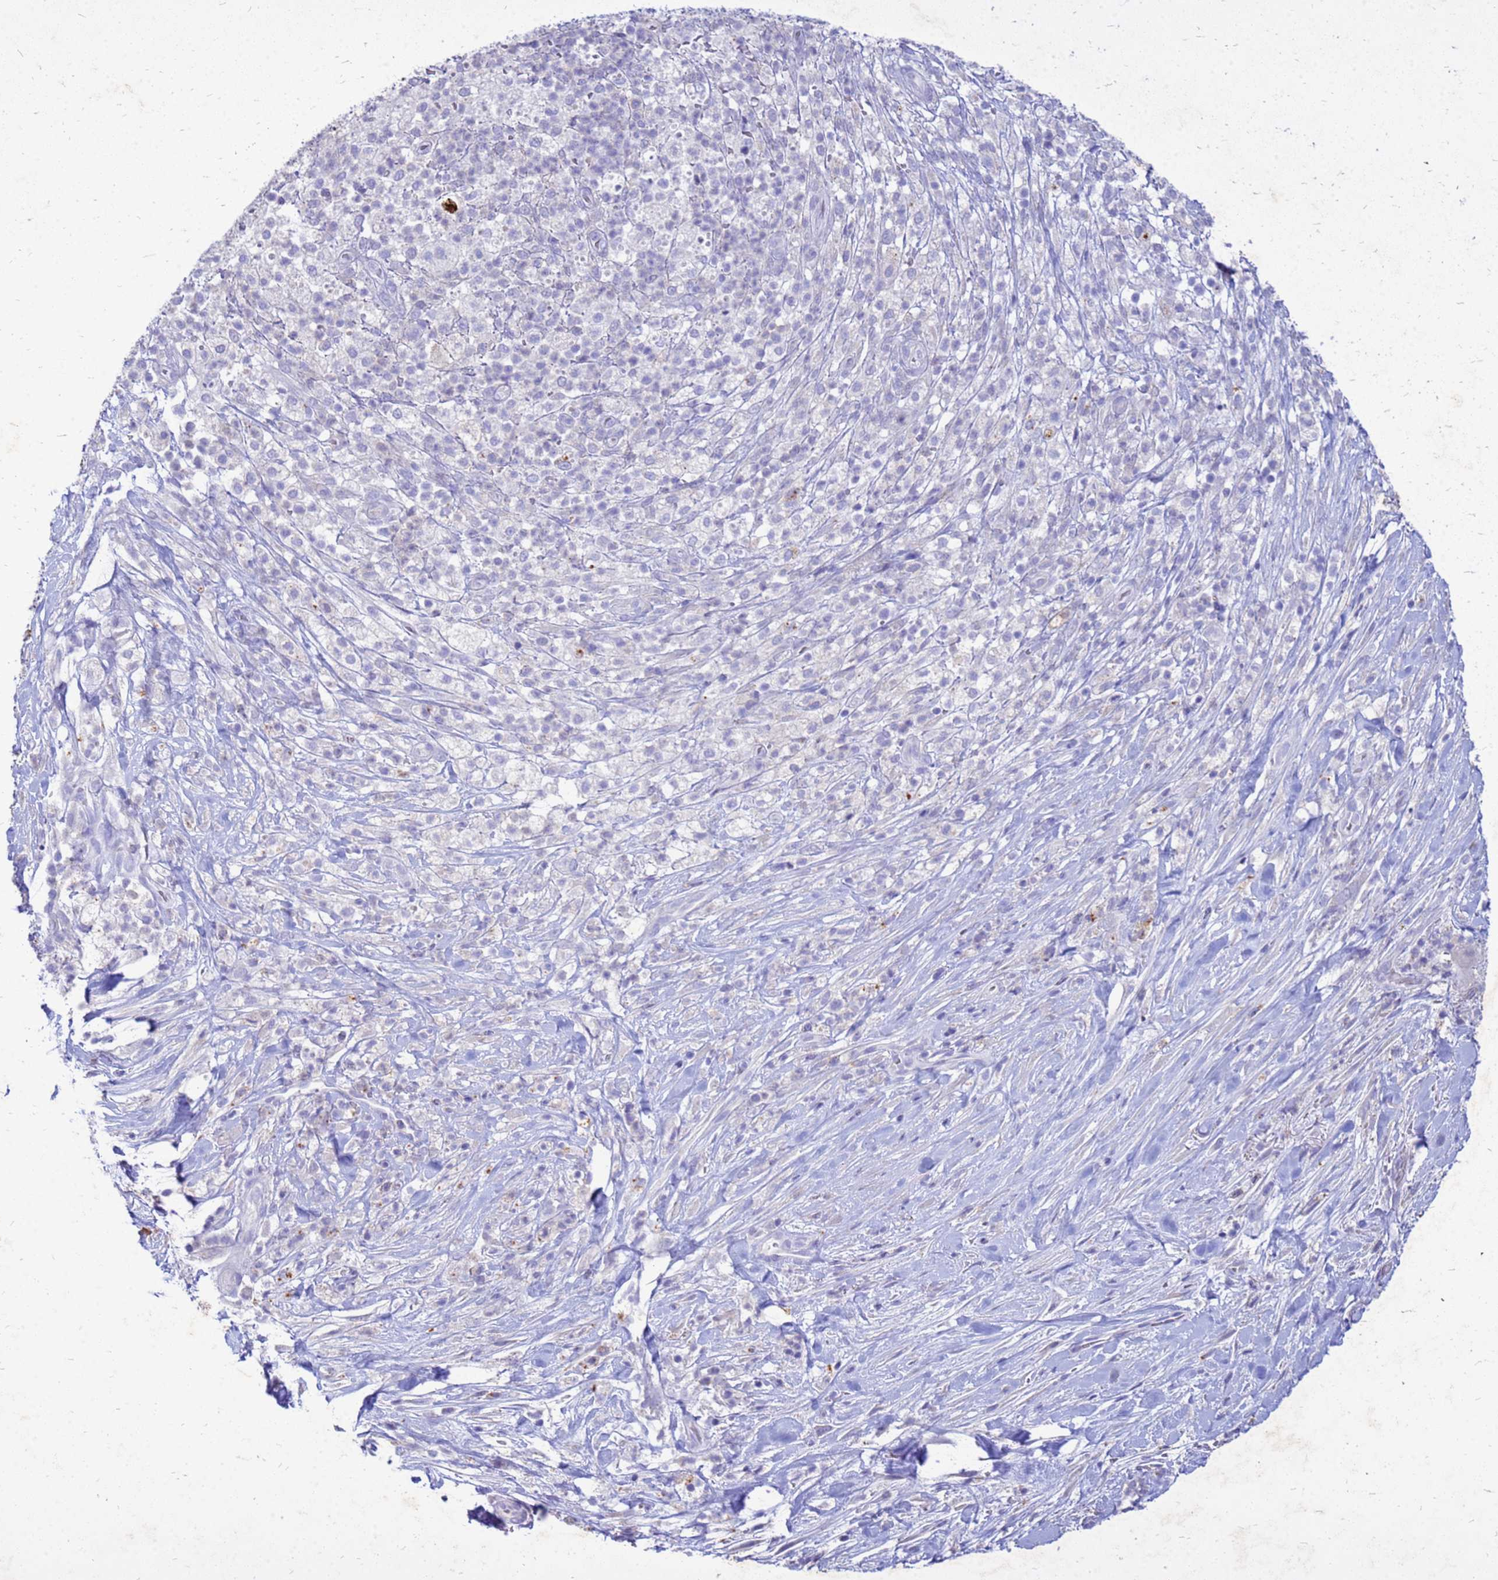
{"staining": {"intensity": "negative", "quantity": "none", "location": "none"}, "tissue": "pancreatic cancer", "cell_type": "Tumor cells", "image_type": "cancer", "snomed": [{"axis": "morphology", "description": "Adenocarcinoma, NOS"}, {"axis": "topography", "description": "Pancreas"}], "caption": "IHC photomicrograph of neoplastic tissue: human pancreatic cancer (adenocarcinoma) stained with DAB displays no significant protein staining in tumor cells.", "gene": "AKR1C1", "patient": {"sex": "female", "age": 72}}